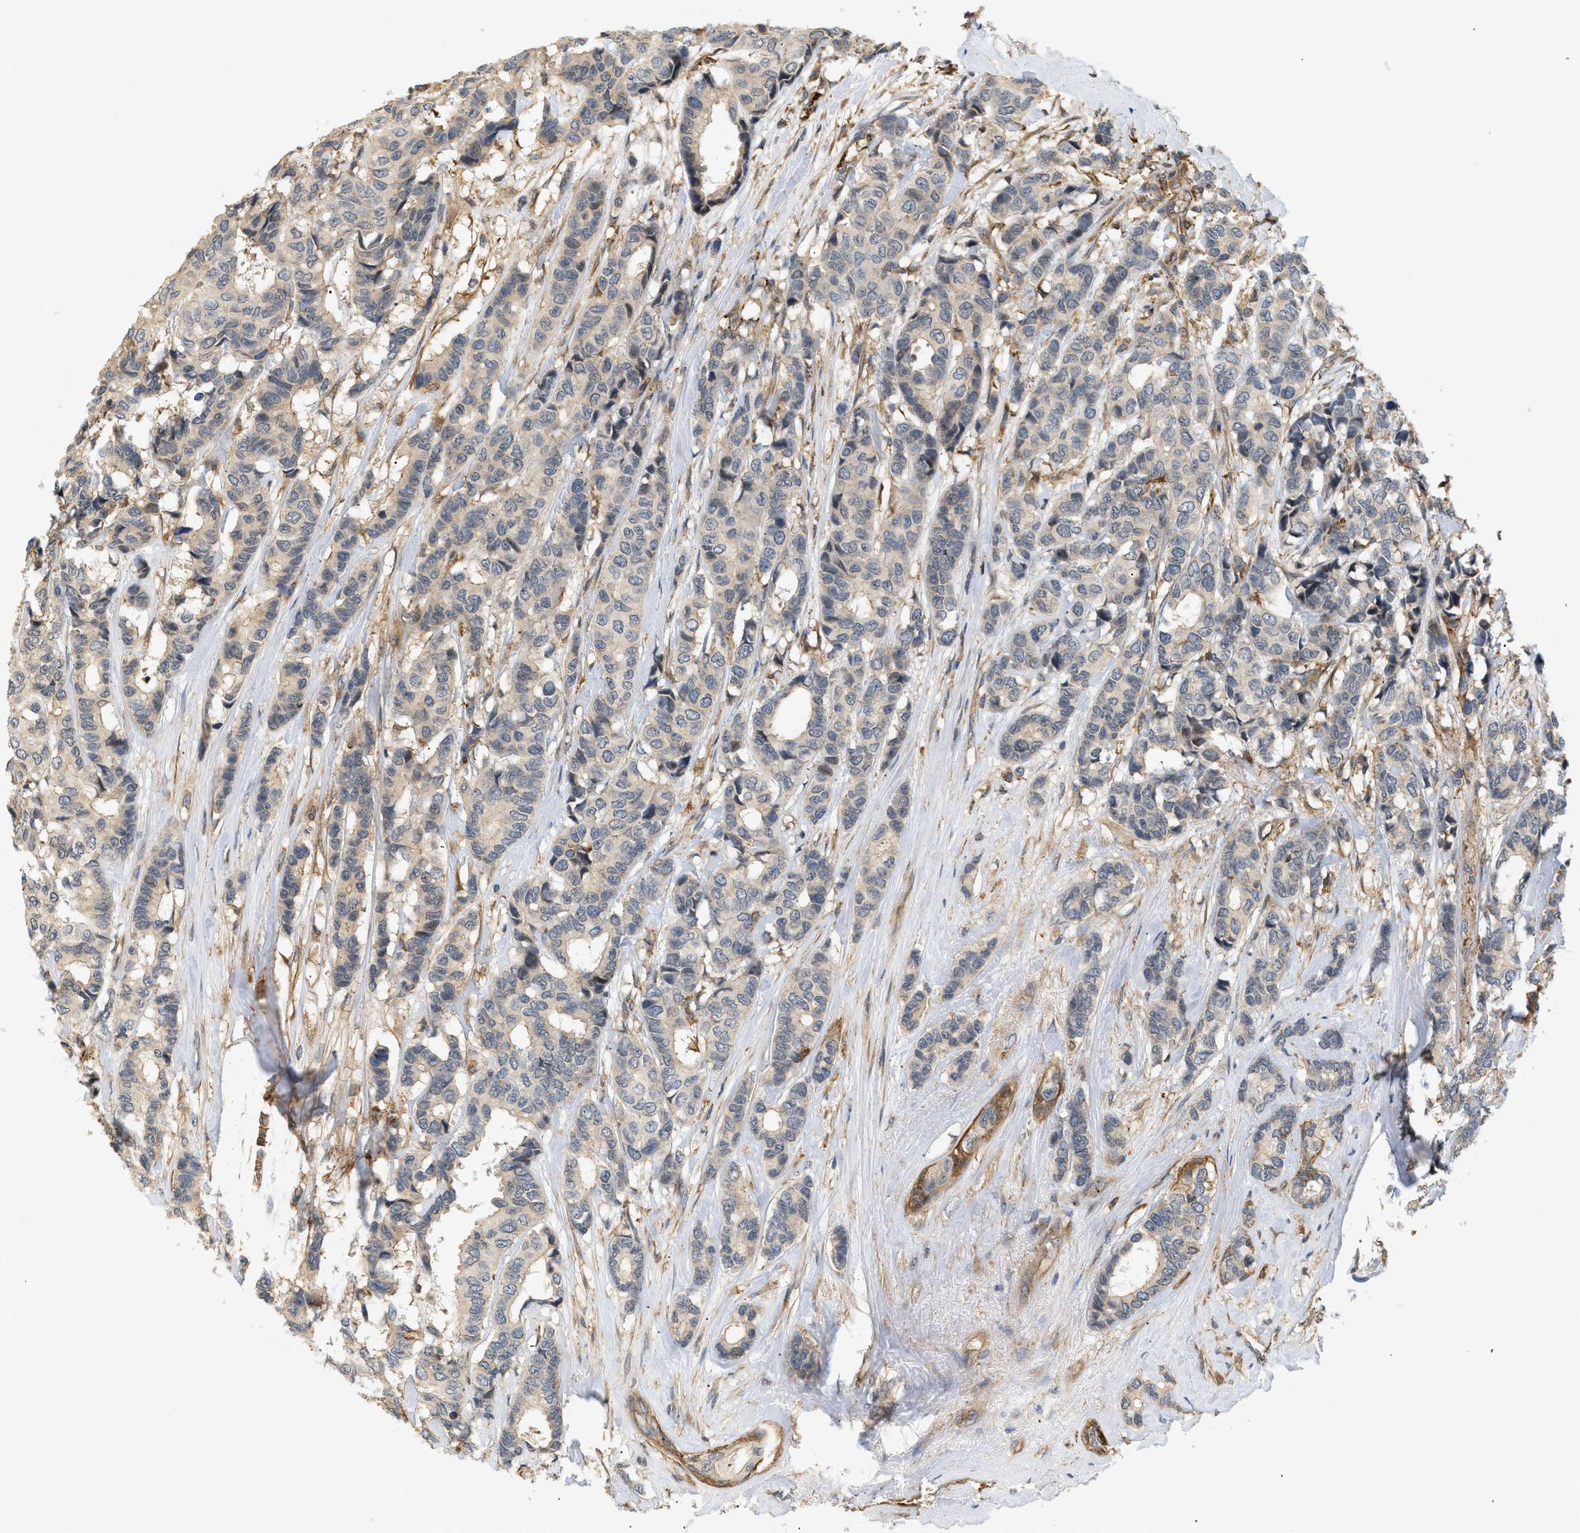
{"staining": {"intensity": "weak", "quantity": "<25%", "location": "cytoplasmic/membranous"}, "tissue": "breast cancer", "cell_type": "Tumor cells", "image_type": "cancer", "snomed": [{"axis": "morphology", "description": "Duct carcinoma"}, {"axis": "topography", "description": "Breast"}], "caption": "DAB immunohistochemical staining of breast cancer (invasive ductal carcinoma) shows no significant expression in tumor cells.", "gene": "CORO2B", "patient": {"sex": "female", "age": 87}}